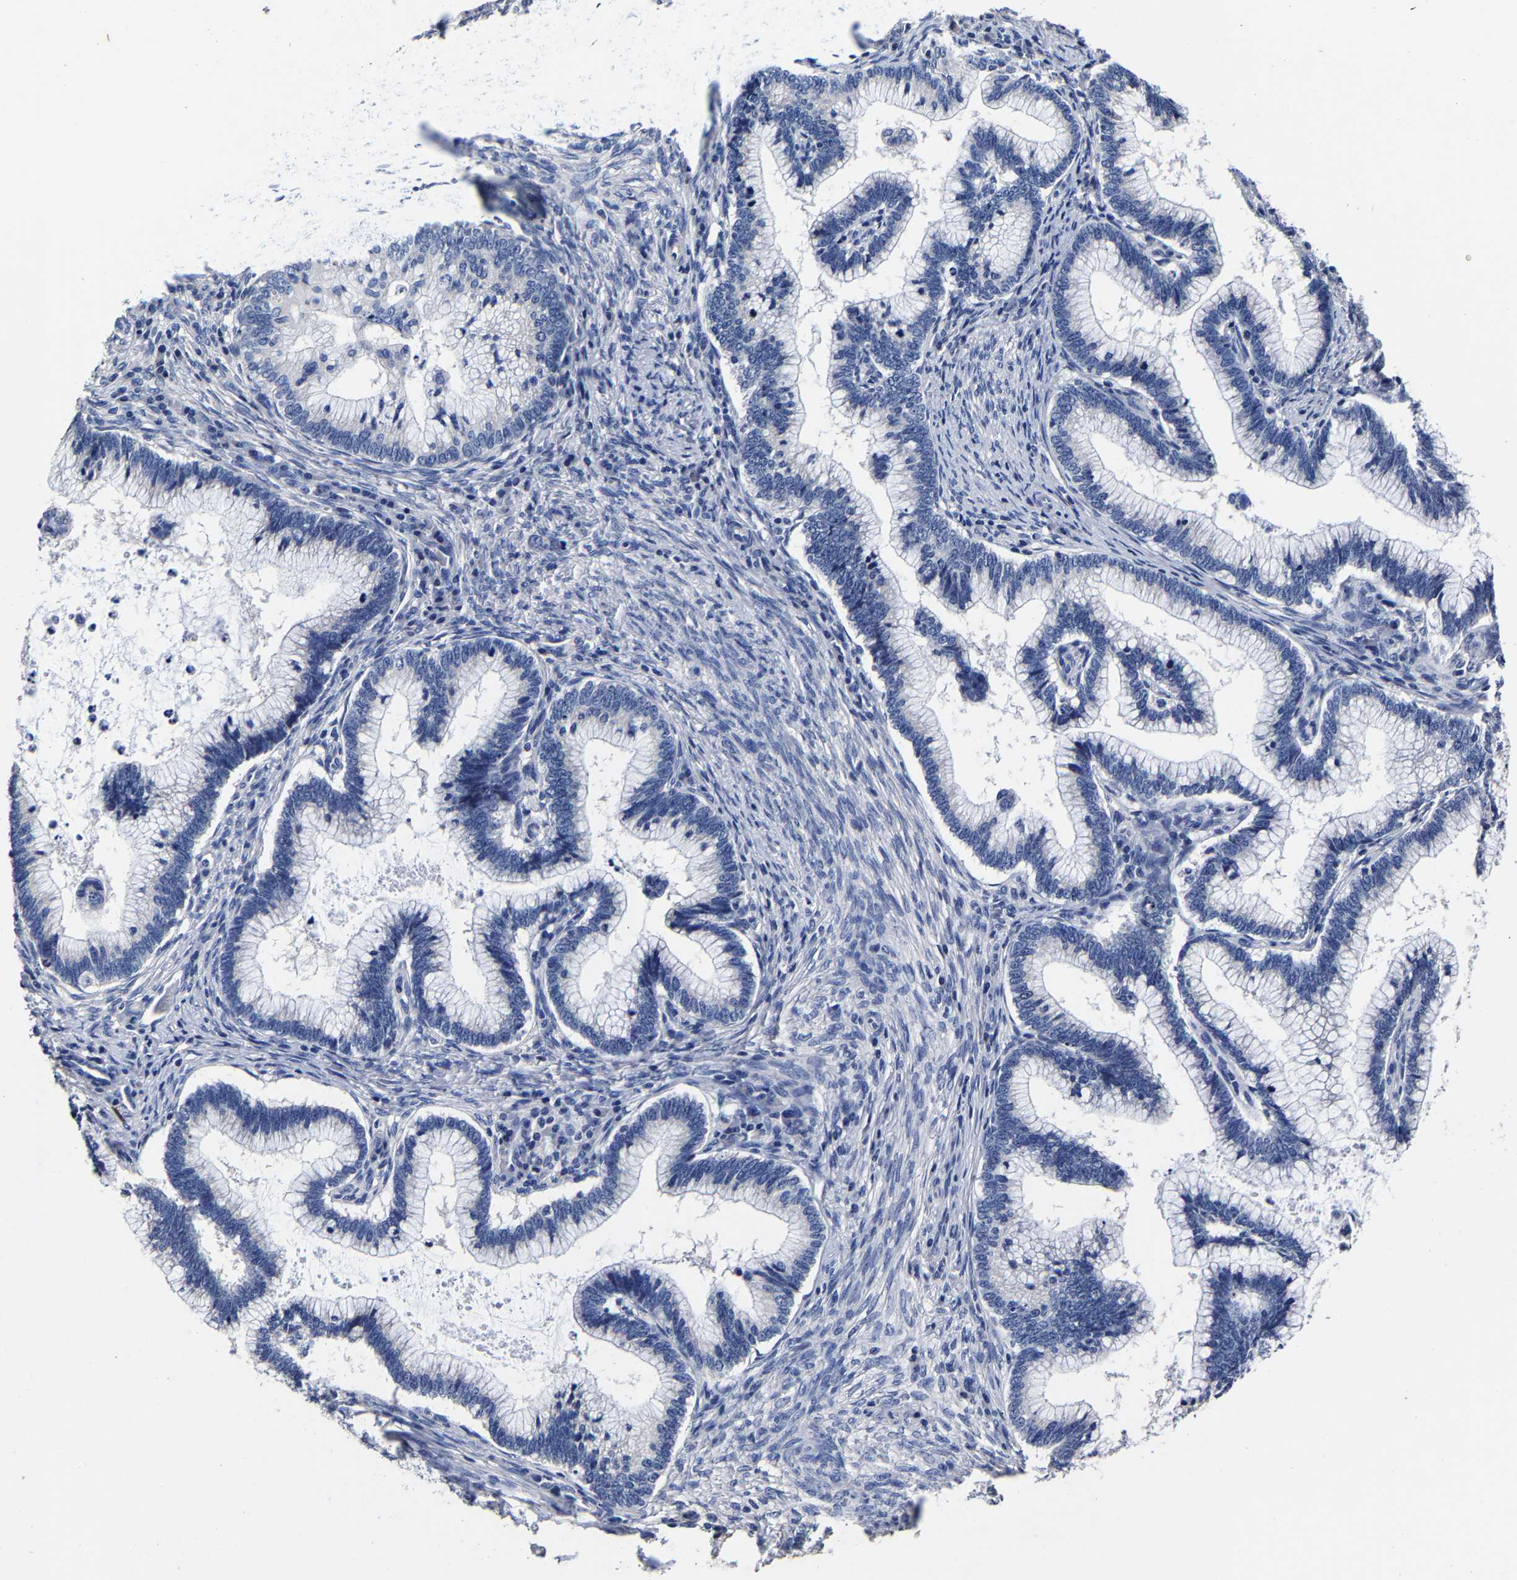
{"staining": {"intensity": "negative", "quantity": "none", "location": "none"}, "tissue": "cervical cancer", "cell_type": "Tumor cells", "image_type": "cancer", "snomed": [{"axis": "morphology", "description": "Adenocarcinoma, NOS"}, {"axis": "topography", "description": "Cervix"}], "caption": "Immunohistochemistry (IHC) micrograph of cervical adenocarcinoma stained for a protein (brown), which shows no expression in tumor cells.", "gene": "AKAP4", "patient": {"sex": "female", "age": 36}}